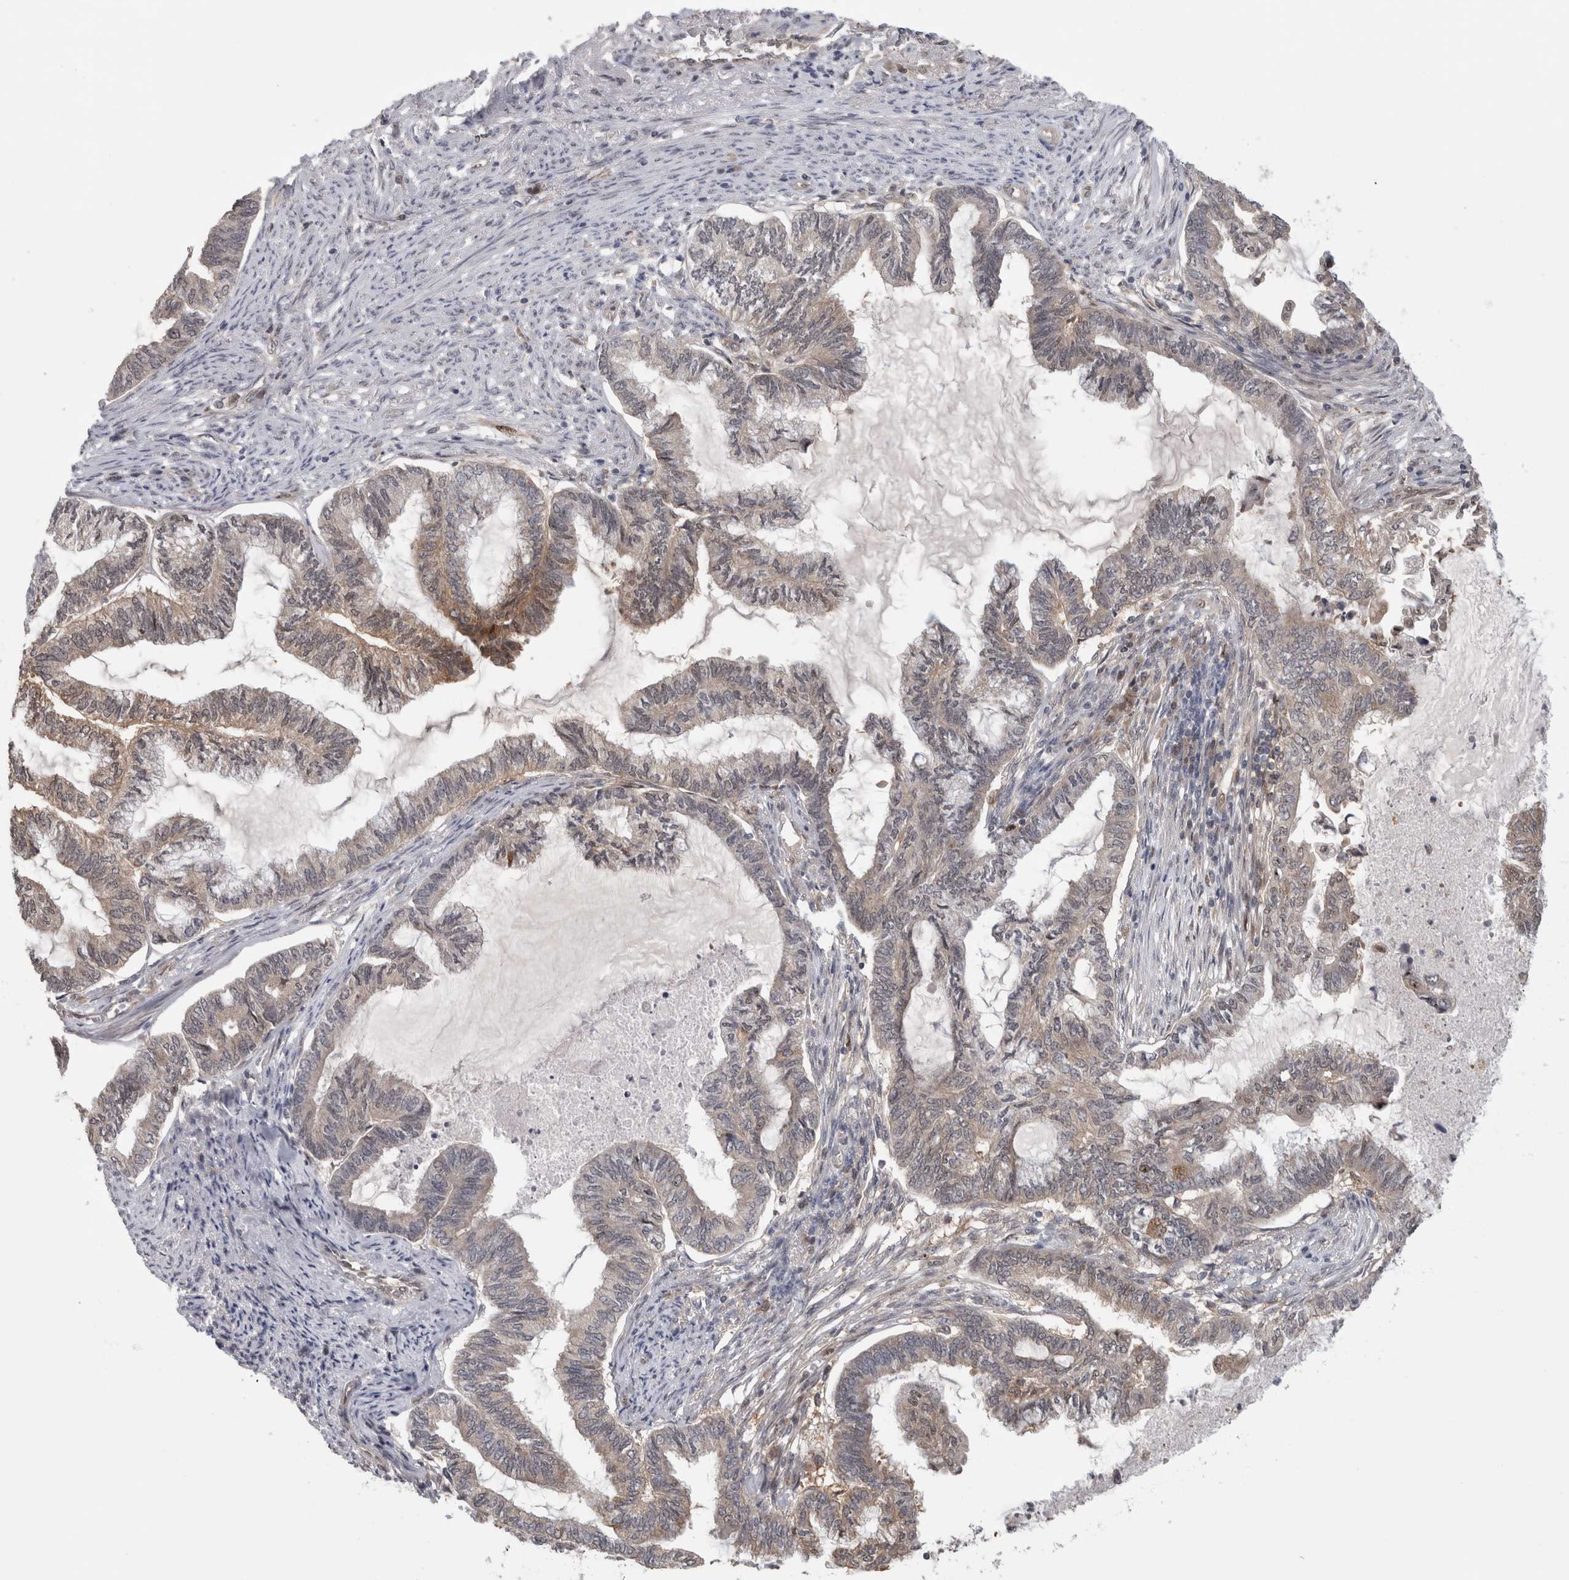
{"staining": {"intensity": "moderate", "quantity": "<25%", "location": "cytoplasmic/membranous"}, "tissue": "endometrial cancer", "cell_type": "Tumor cells", "image_type": "cancer", "snomed": [{"axis": "morphology", "description": "Adenocarcinoma, NOS"}, {"axis": "topography", "description": "Endometrium"}], "caption": "An immunohistochemistry micrograph of tumor tissue is shown. Protein staining in brown shows moderate cytoplasmic/membranous positivity in endometrial cancer (adenocarcinoma) within tumor cells. (DAB = brown stain, brightfield microscopy at high magnification).", "gene": "PIGP", "patient": {"sex": "female", "age": 86}}